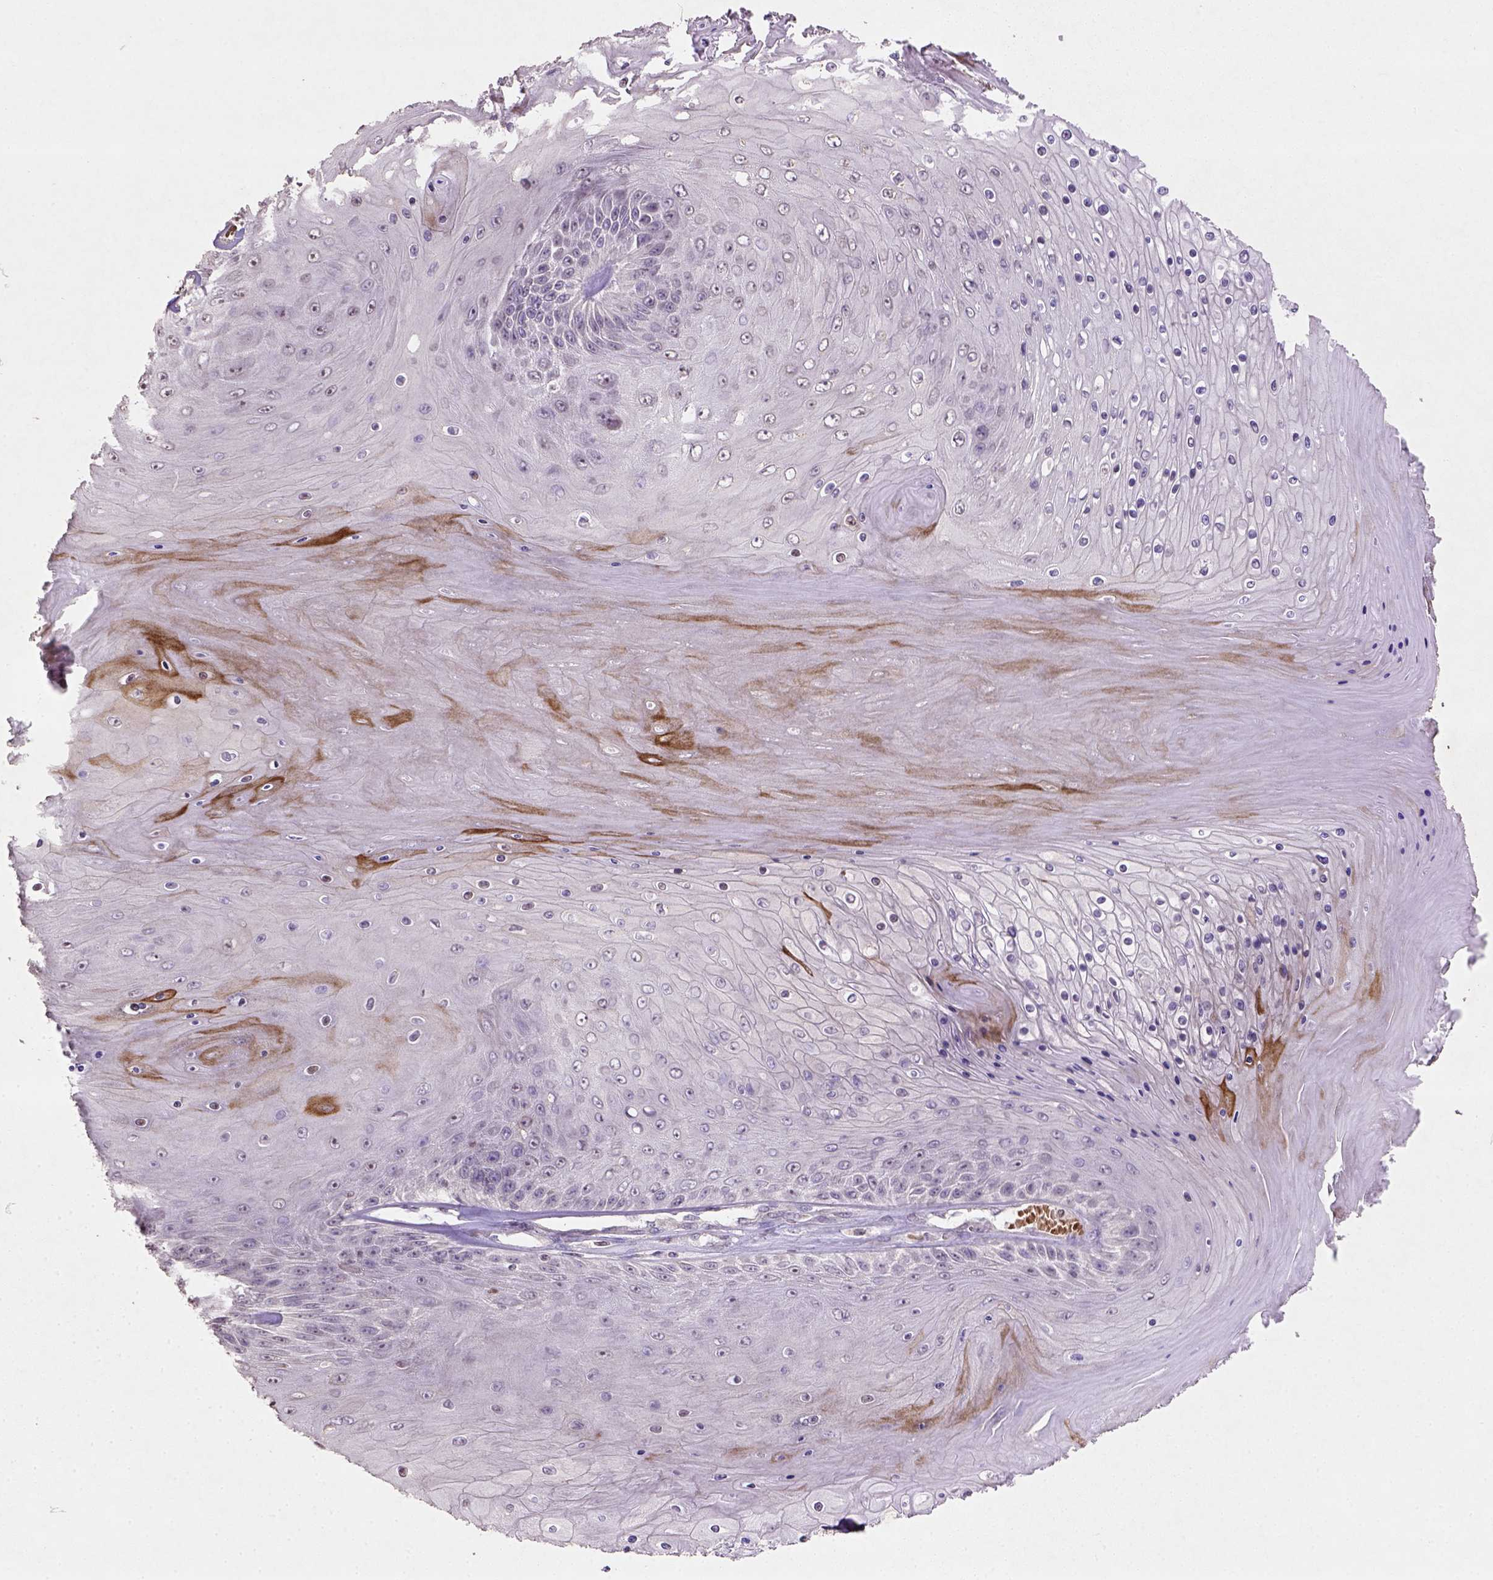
{"staining": {"intensity": "negative", "quantity": "none", "location": "none"}, "tissue": "skin cancer", "cell_type": "Tumor cells", "image_type": "cancer", "snomed": [{"axis": "morphology", "description": "Squamous cell carcinoma, NOS"}, {"axis": "topography", "description": "Skin"}], "caption": "The photomicrograph shows no staining of tumor cells in squamous cell carcinoma (skin).", "gene": "NUDT3", "patient": {"sex": "male", "age": 62}}